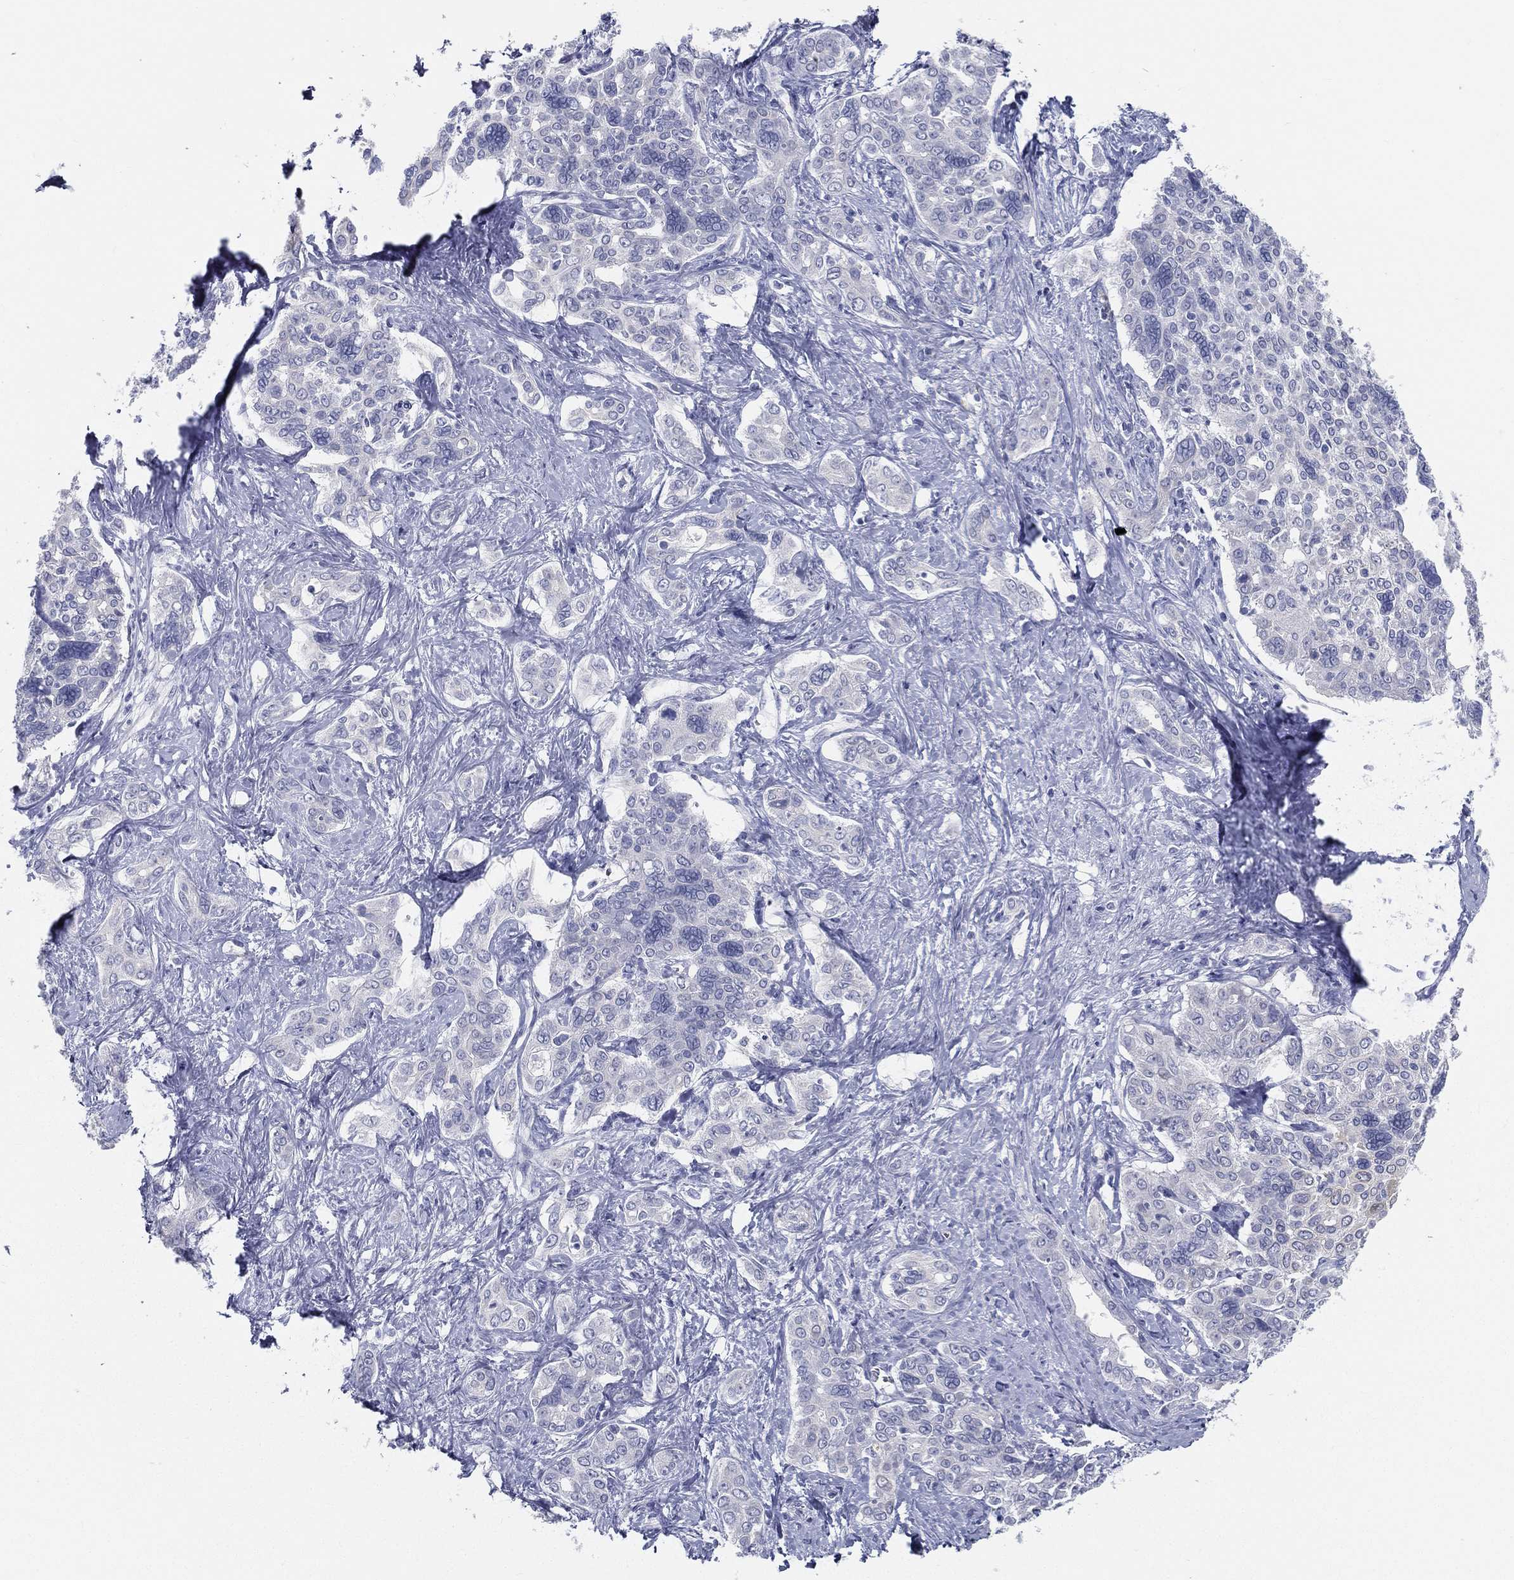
{"staining": {"intensity": "negative", "quantity": "none", "location": "none"}, "tissue": "liver cancer", "cell_type": "Tumor cells", "image_type": "cancer", "snomed": [{"axis": "morphology", "description": "Cholangiocarcinoma"}, {"axis": "topography", "description": "Liver"}], "caption": "IHC of human liver cancer displays no staining in tumor cells.", "gene": "STS", "patient": {"sex": "female", "age": 47}}